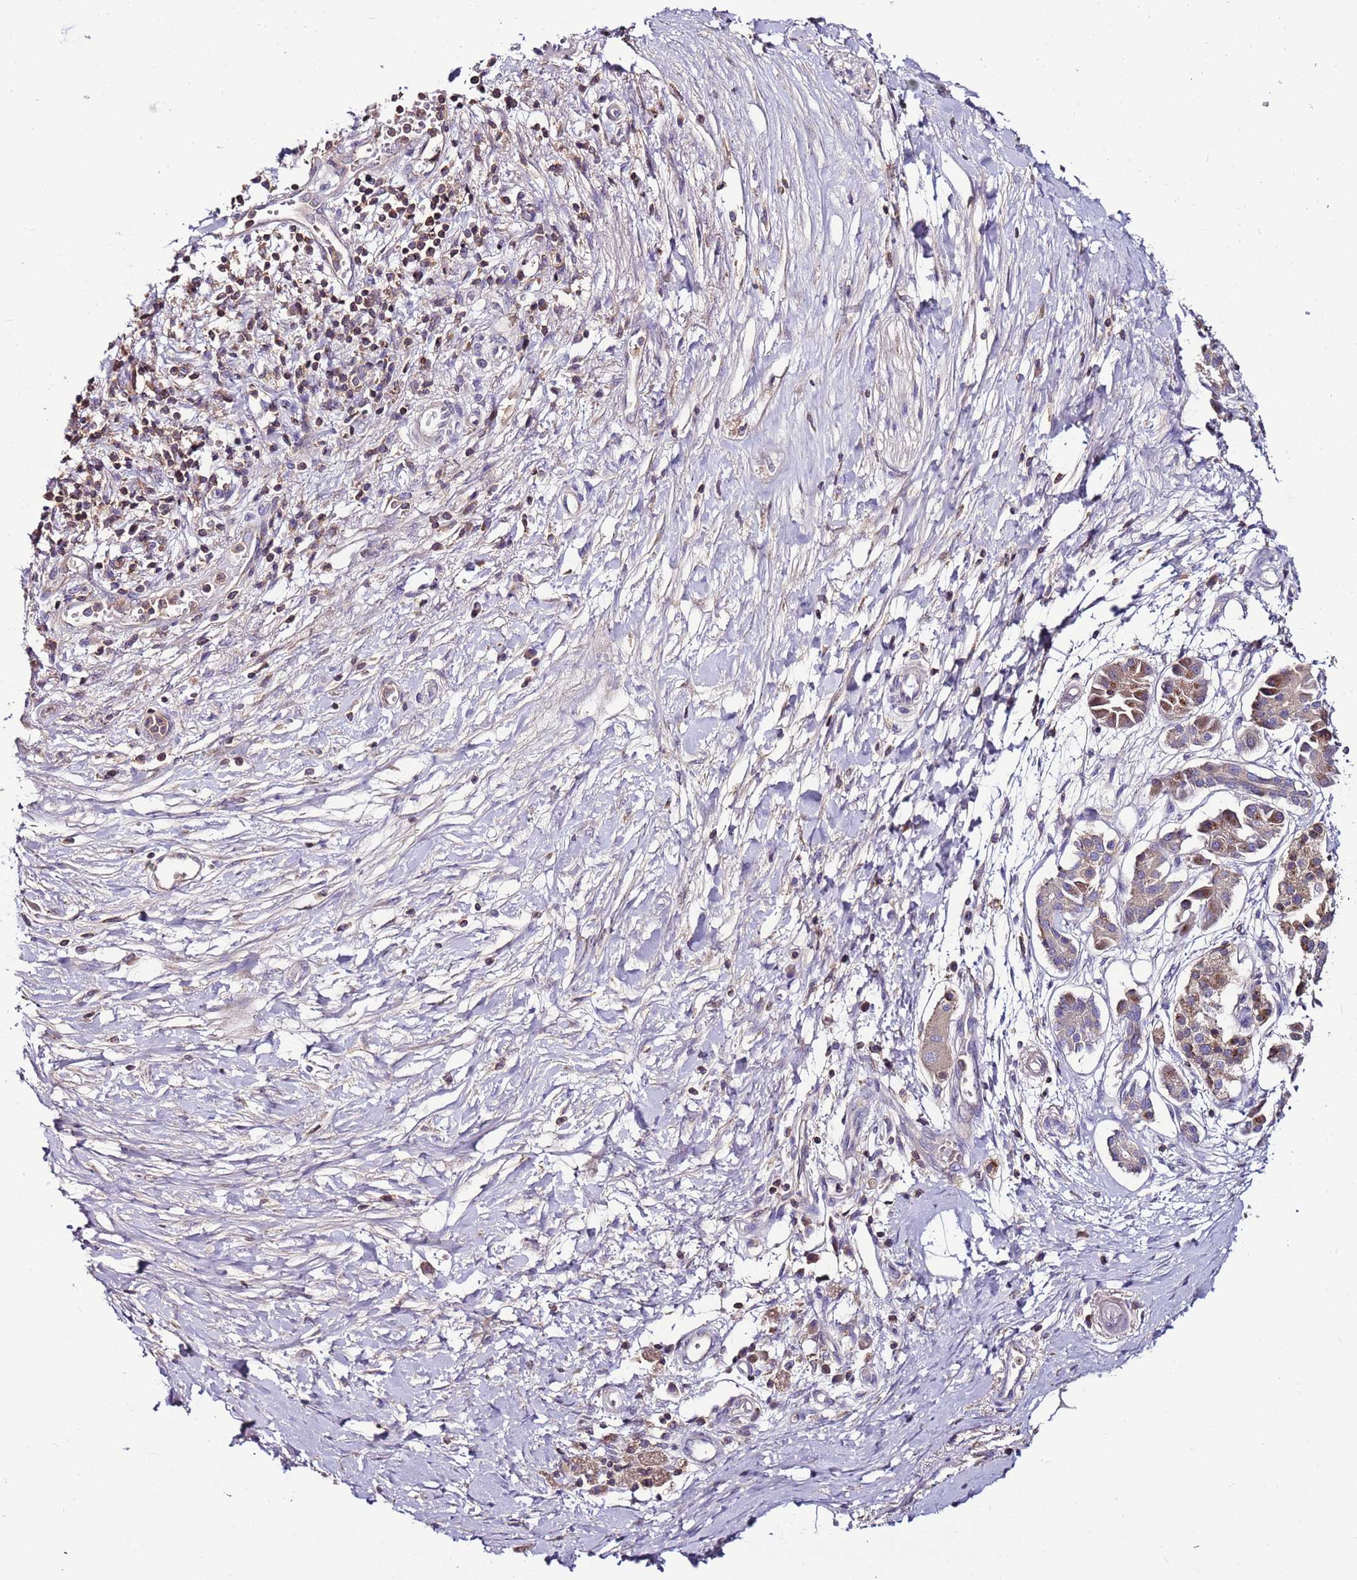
{"staining": {"intensity": "weak", "quantity": ">75%", "location": "cytoplasmic/membranous"}, "tissue": "pancreatic cancer", "cell_type": "Tumor cells", "image_type": "cancer", "snomed": [{"axis": "morphology", "description": "Adenocarcinoma, NOS"}, {"axis": "topography", "description": "Pancreas"}], "caption": "Tumor cells demonstrate weak cytoplasmic/membranous expression in approximately >75% of cells in pancreatic cancer.", "gene": "IGIP", "patient": {"sex": "male", "age": 68}}